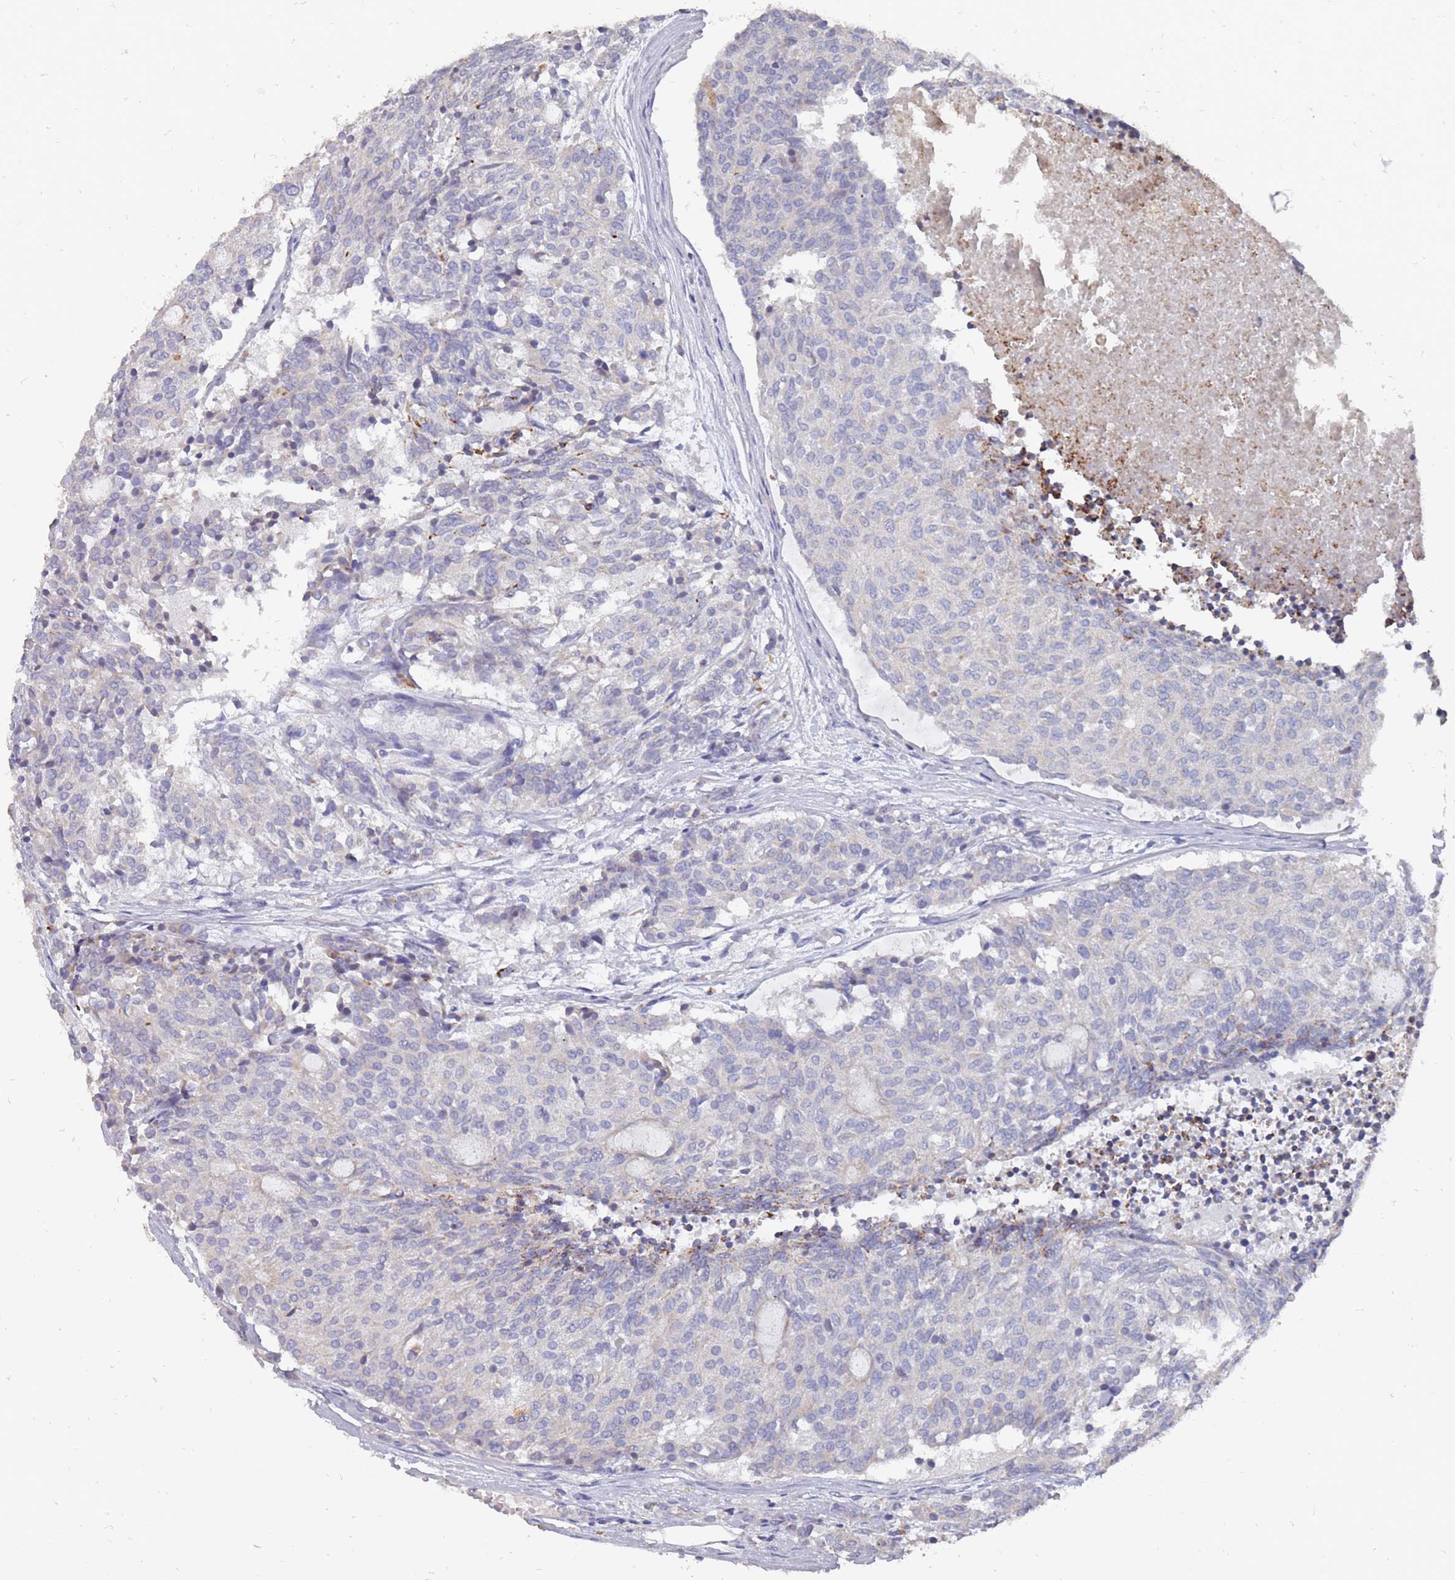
{"staining": {"intensity": "negative", "quantity": "none", "location": "none"}, "tissue": "carcinoid", "cell_type": "Tumor cells", "image_type": "cancer", "snomed": [{"axis": "morphology", "description": "Carcinoid, malignant, NOS"}, {"axis": "topography", "description": "Pancreas"}], "caption": "DAB (3,3'-diaminobenzidine) immunohistochemical staining of human carcinoid displays no significant positivity in tumor cells.", "gene": "OTULINL", "patient": {"sex": "female", "age": 54}}